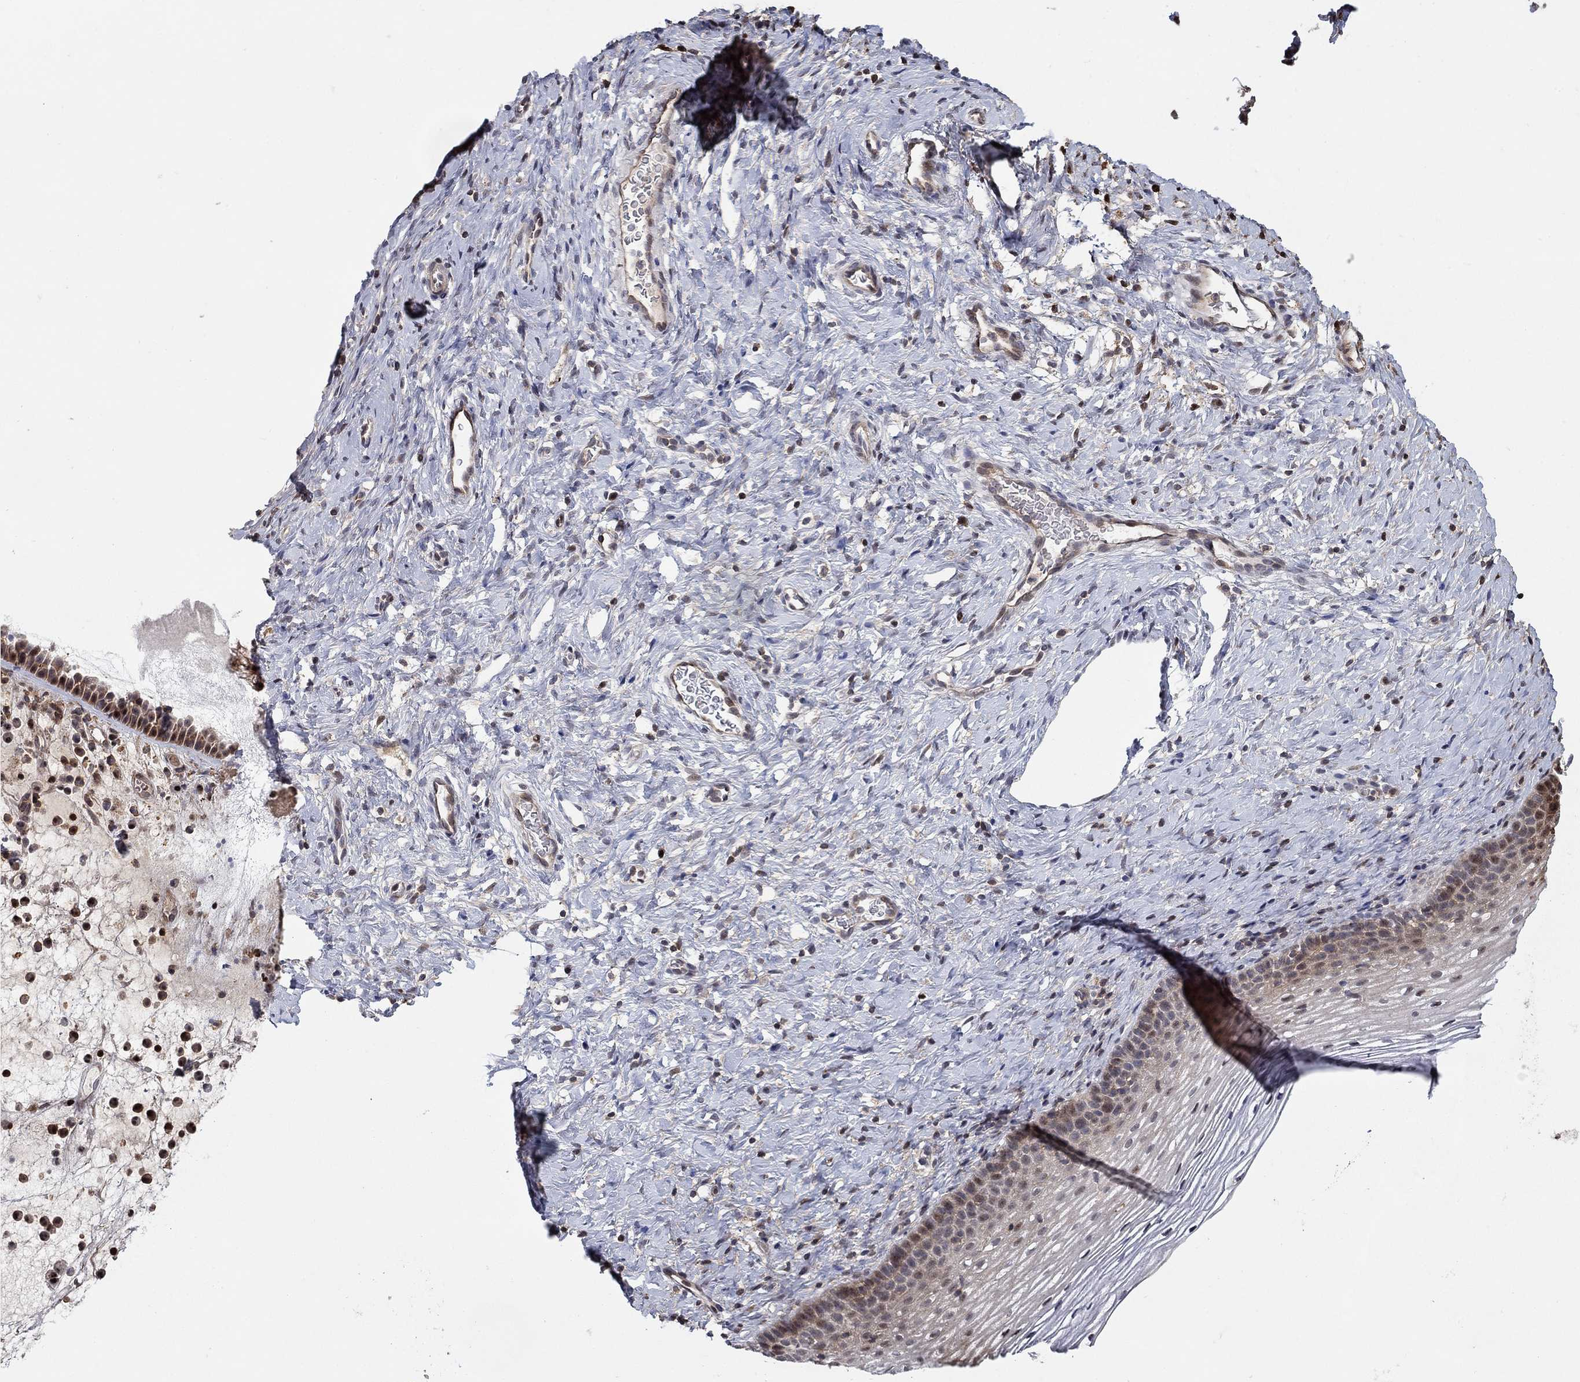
{"staining": {"intensity": "negative", "quantity": "none", "location": "none"}, "tissue": "cervix", "cell_type": "Glandular cells", "image_type": "normal", "snomed": [{"axis": "morphology", "description": "Normal tissue, NOS"}, {"axis": "topography", "description": "Cervix"}], "caption": "The photomicrograph displays no staining of glandular cells in benign cervix.", "gene": "LPCAT4", "patient": {"sex": "female", "age": 39}}